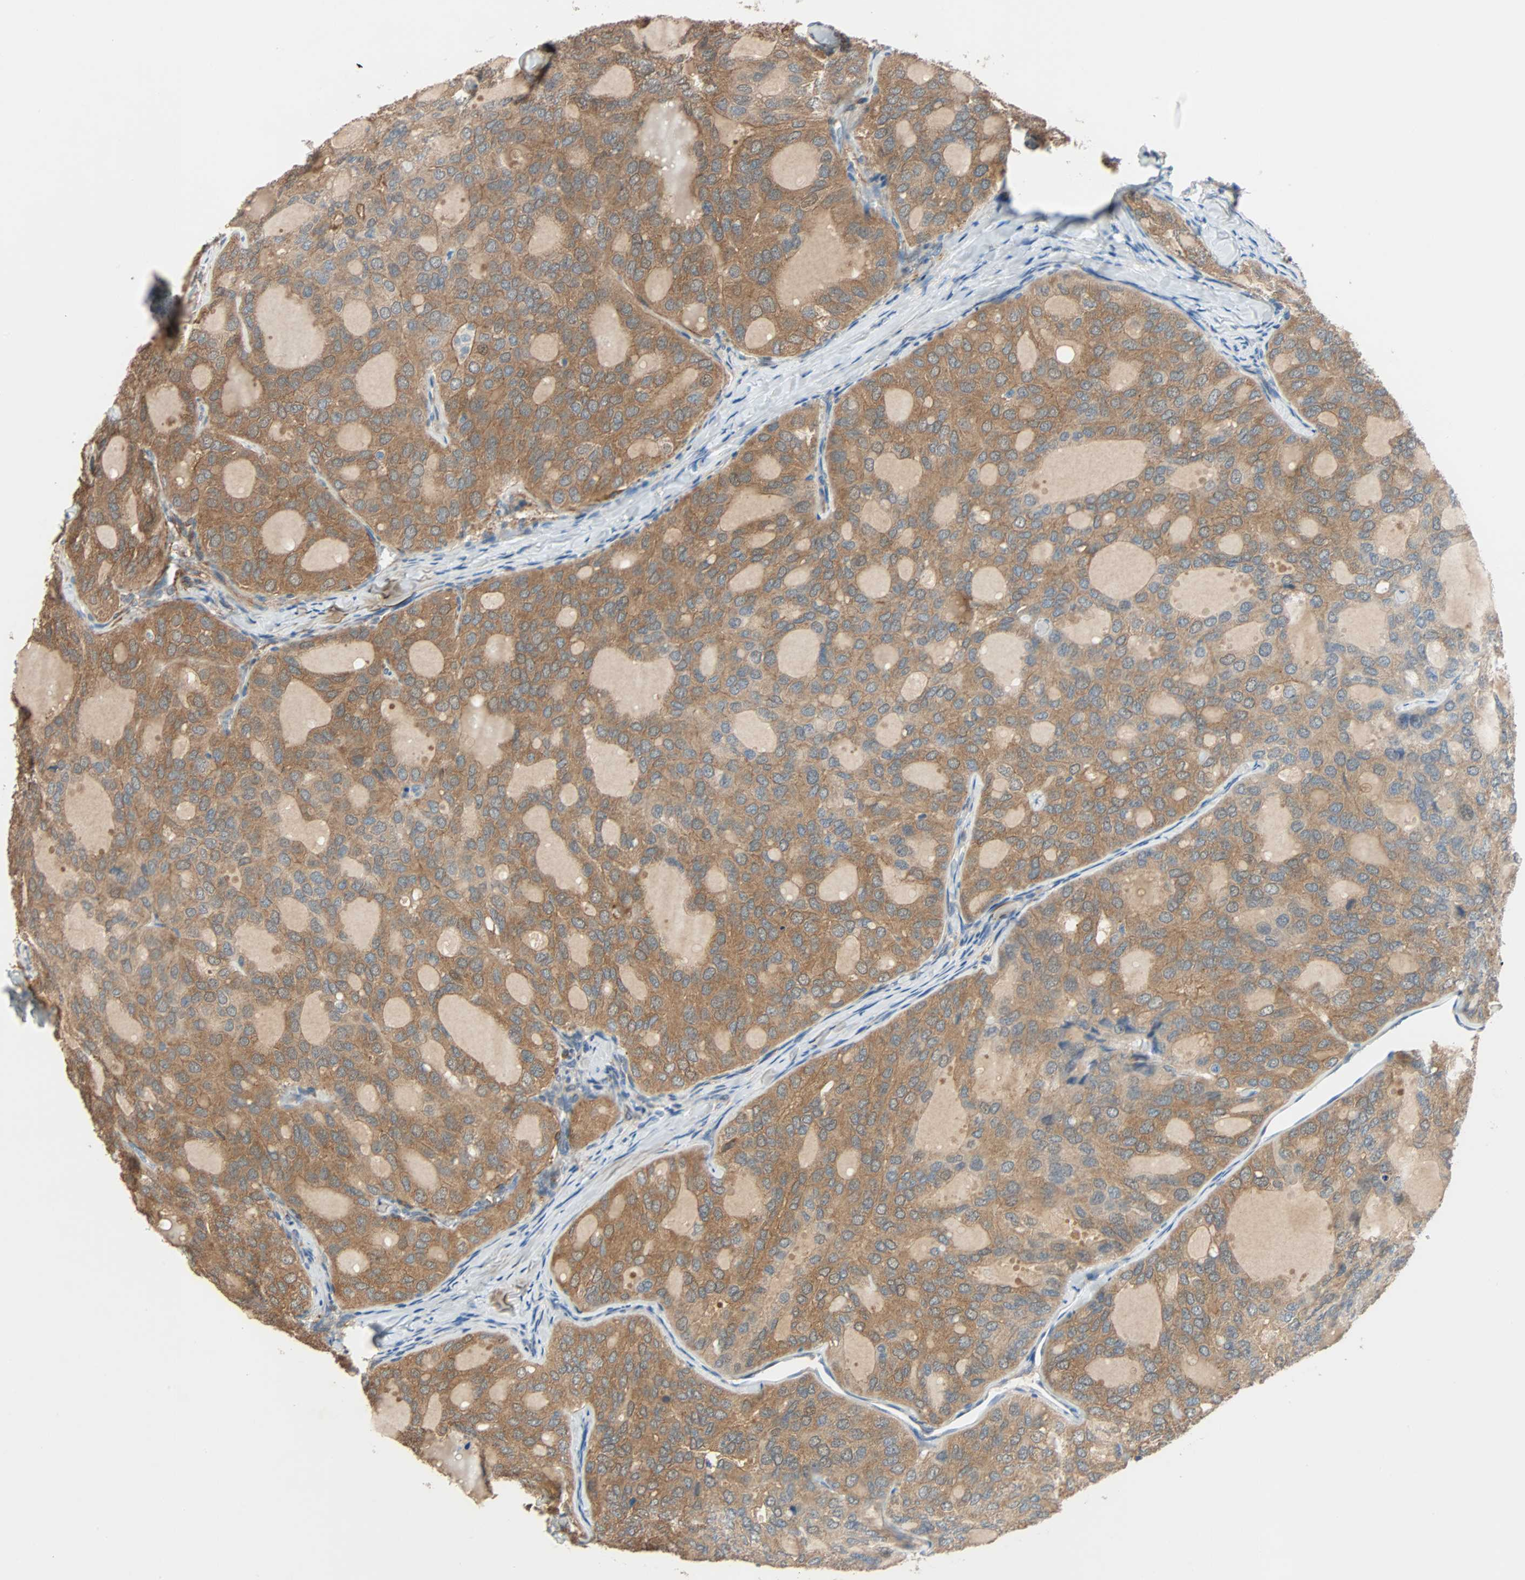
{"staining": {"intensity": "moderate", "quantity": ">75%", "location": "cytoplasmic/membranous"}, "tissue": "thyroid cancer", "cell_type": "Tumor cells", "image_type": "cancer", "snomed": [{"axis": "morphology", "description": "Follicular adenoma carcinoma, NOS"}, {"axis": "topography", "description": "Thyroid gland"}], "caption": "This is a histology image of immunohistochemistry staining of thyroid cancer, which shows moderate positivity in the cytoplasmic/membranous of tumor cells.", "gene": "TNFRSF12A", "patient": {"sex": "male", "age": 75}}